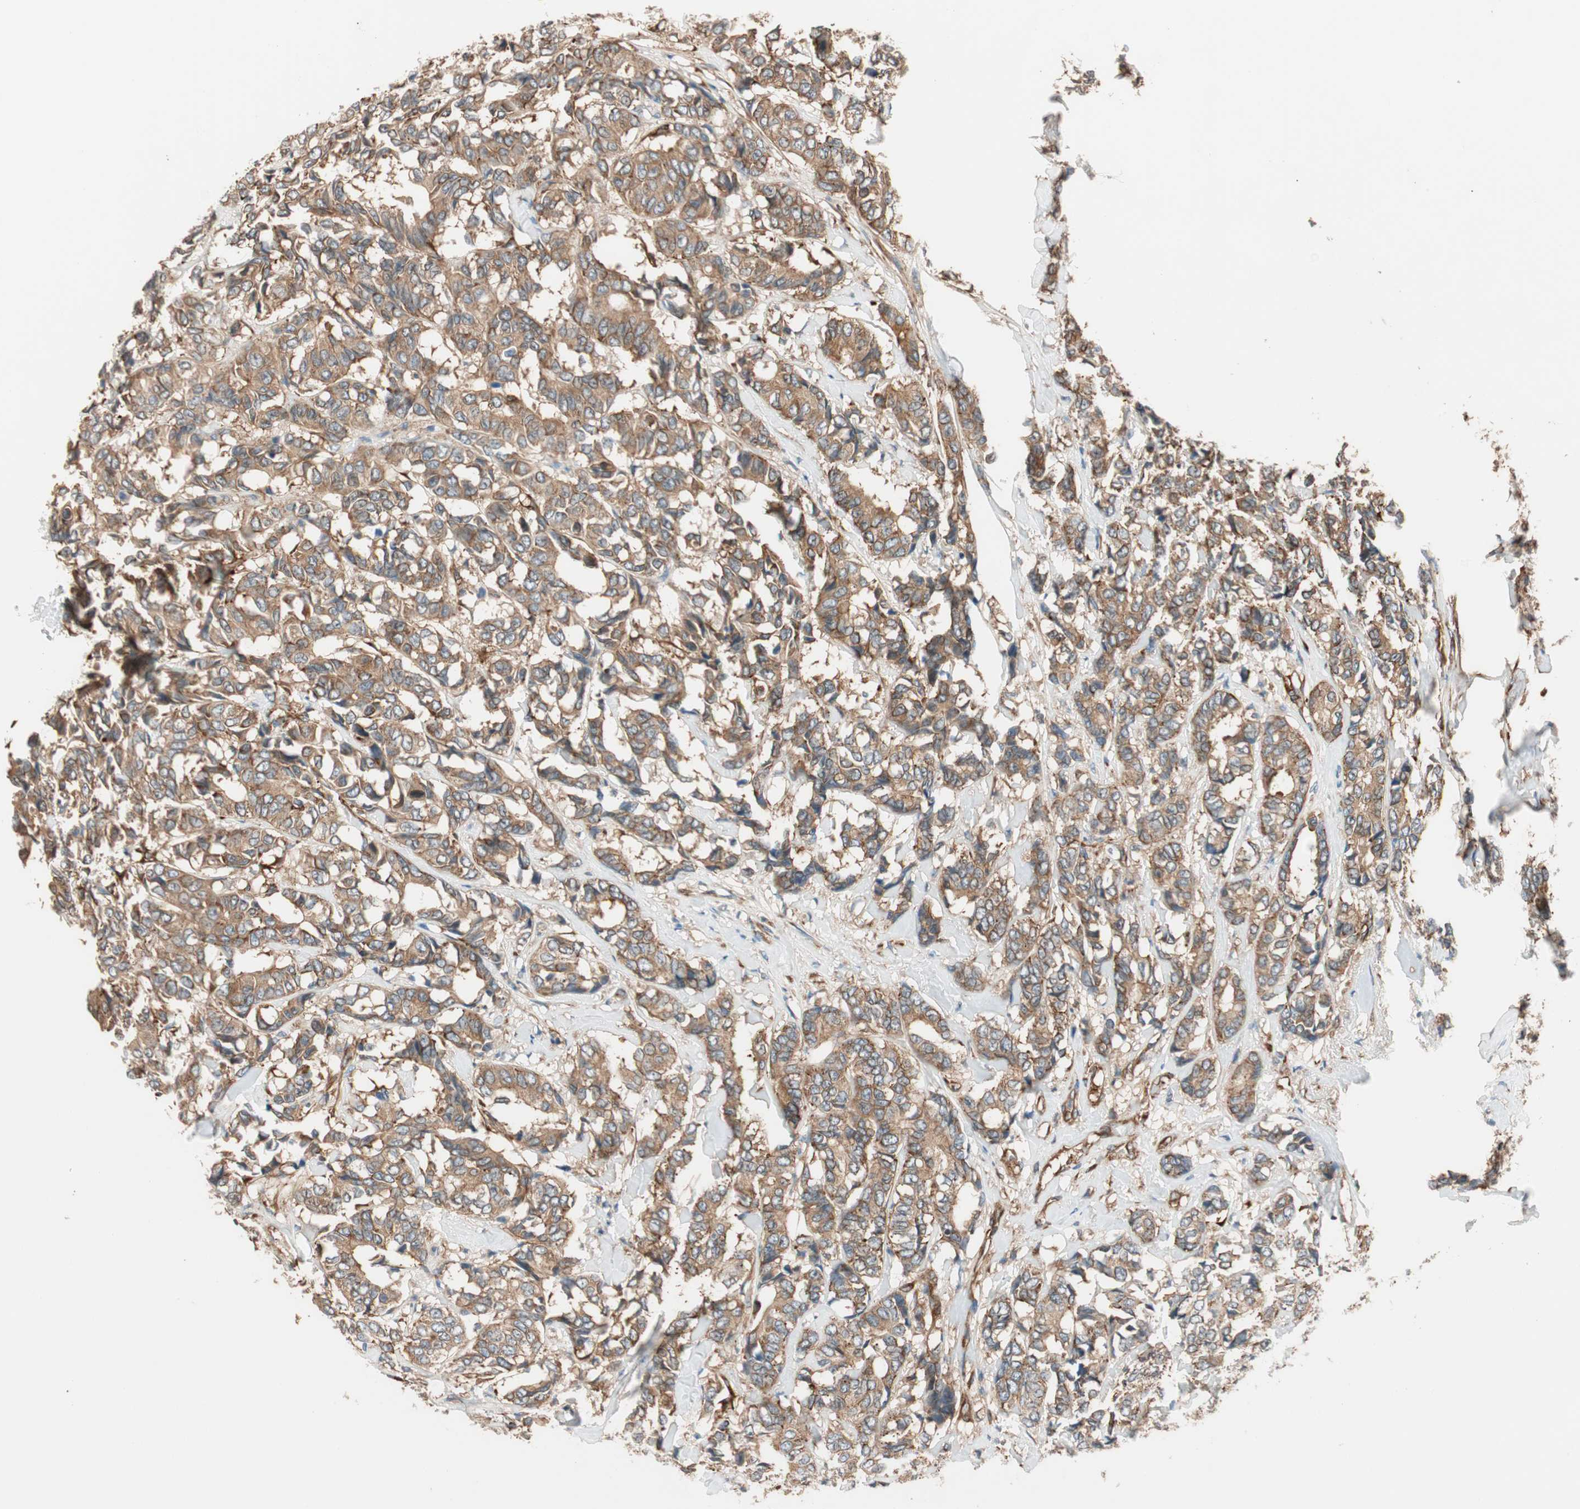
{"staining": {"intensity": "strong", "quantity": ">75%", "location": "cytoplasmic/membranous"}, "tissue": "breast cancer", "cell_type": "Tumor cells", "image_type": "cancer", "snomed": [{"axis": "morphology", "description": "Duct carcinoma"}, {"axis": "topography", "description": "Breast"}], "caption": "Protein expression analysis of human breast invasive ductal carcinoma reveals strong cytoplasmic/membranous expression in about >75% of tumor cells.", "gene": "WASL", "patient": {"sex": "female", "age": 87}}